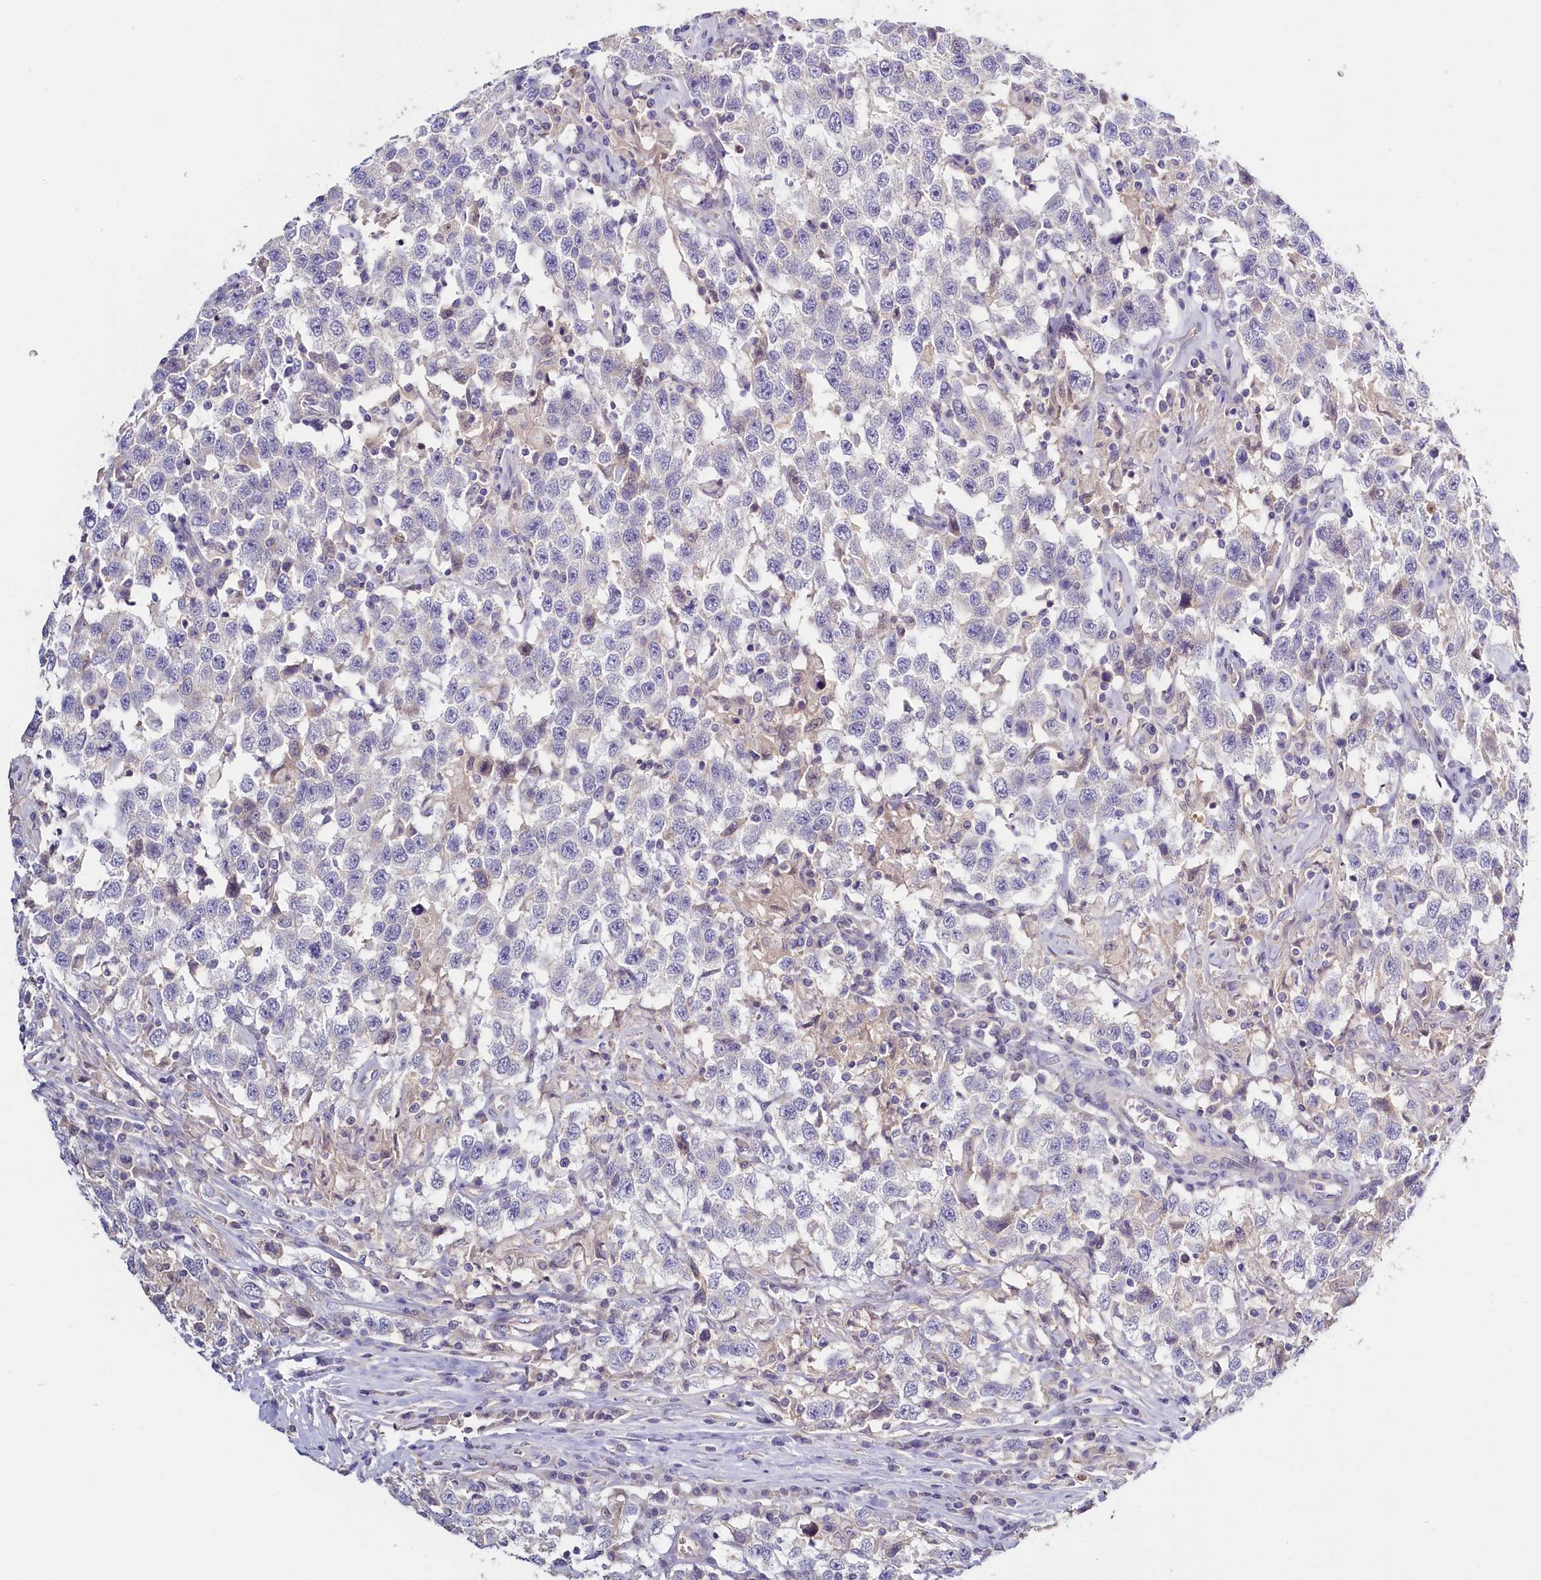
{"staining": {"intensity": "negative", "quantity": "none", "location": "none"}, "tissue": "testis cancer", "cell_type": "Tumor cells", "image_type": "cancer", "snomed": [{"axis": "morphology", "description": "Seminoma, NOS"}, {"axis": "topography", "description": "Testis"}], "caption": "Tumor cells are negative for protein expression in human testis cancer.", "gene": "PDE6D", "patient": {"sex": "male", "age": 41}}